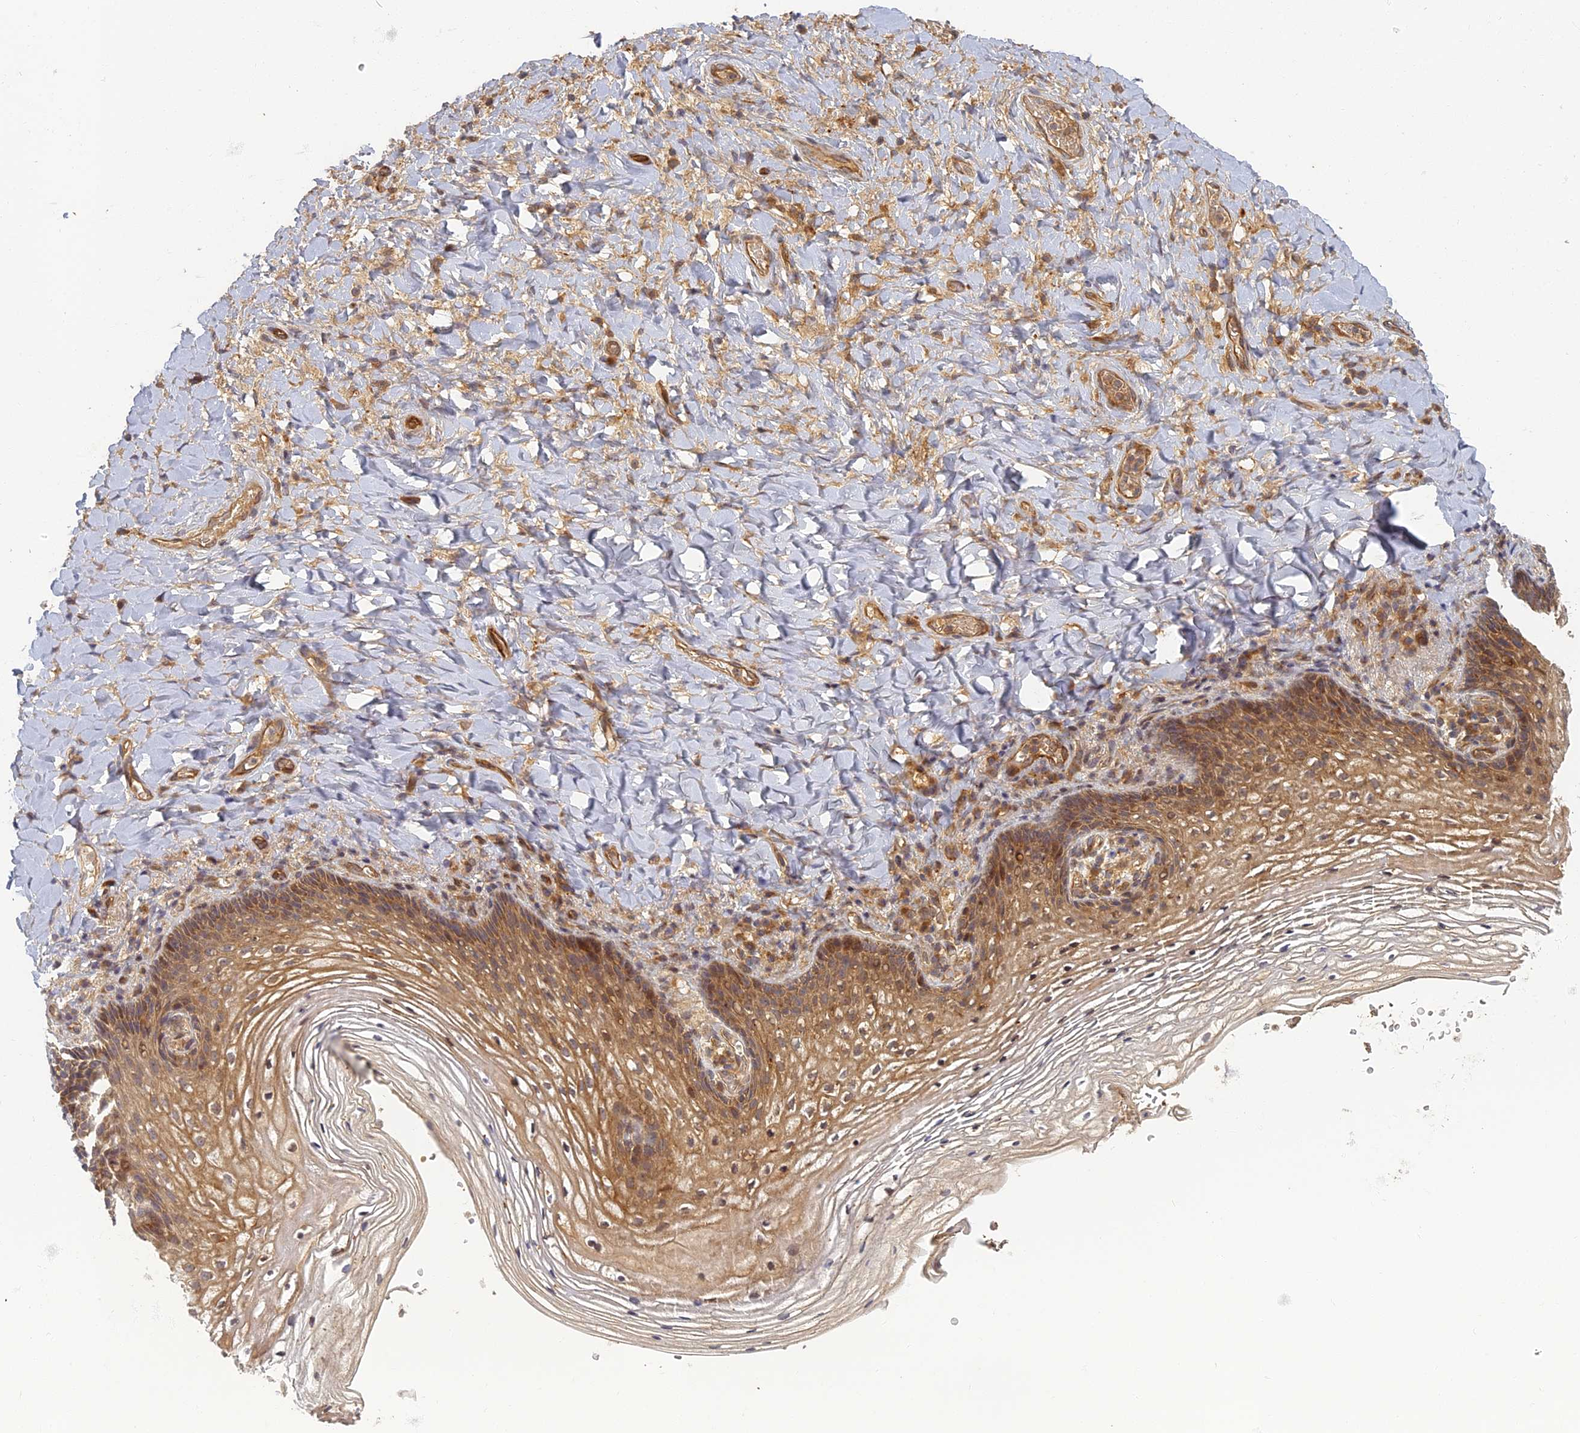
{"staining": {"intensity": "moderate", "quantity": ">75%", "location": "cytoplasmic/membranous,nuclear"}, "tissue": "vagina", "cell_type": "Squamous epithelial cells", "image_type": "normal", "snomed": [{"axis": "morphology", "description": "Normal tissue, NOS"}, {"axis": "topography", "description": "Vagina"}], "caption": "A histopathology image showing moderate cytoplasmic/membranous,nuclear expression in about >75% of squamous epithelial cells in unremarkable vagina, as visualized by brown immunohistochemical staining.", "gene": "INO80D", "patient": {"sex": "female", "age": 60}}